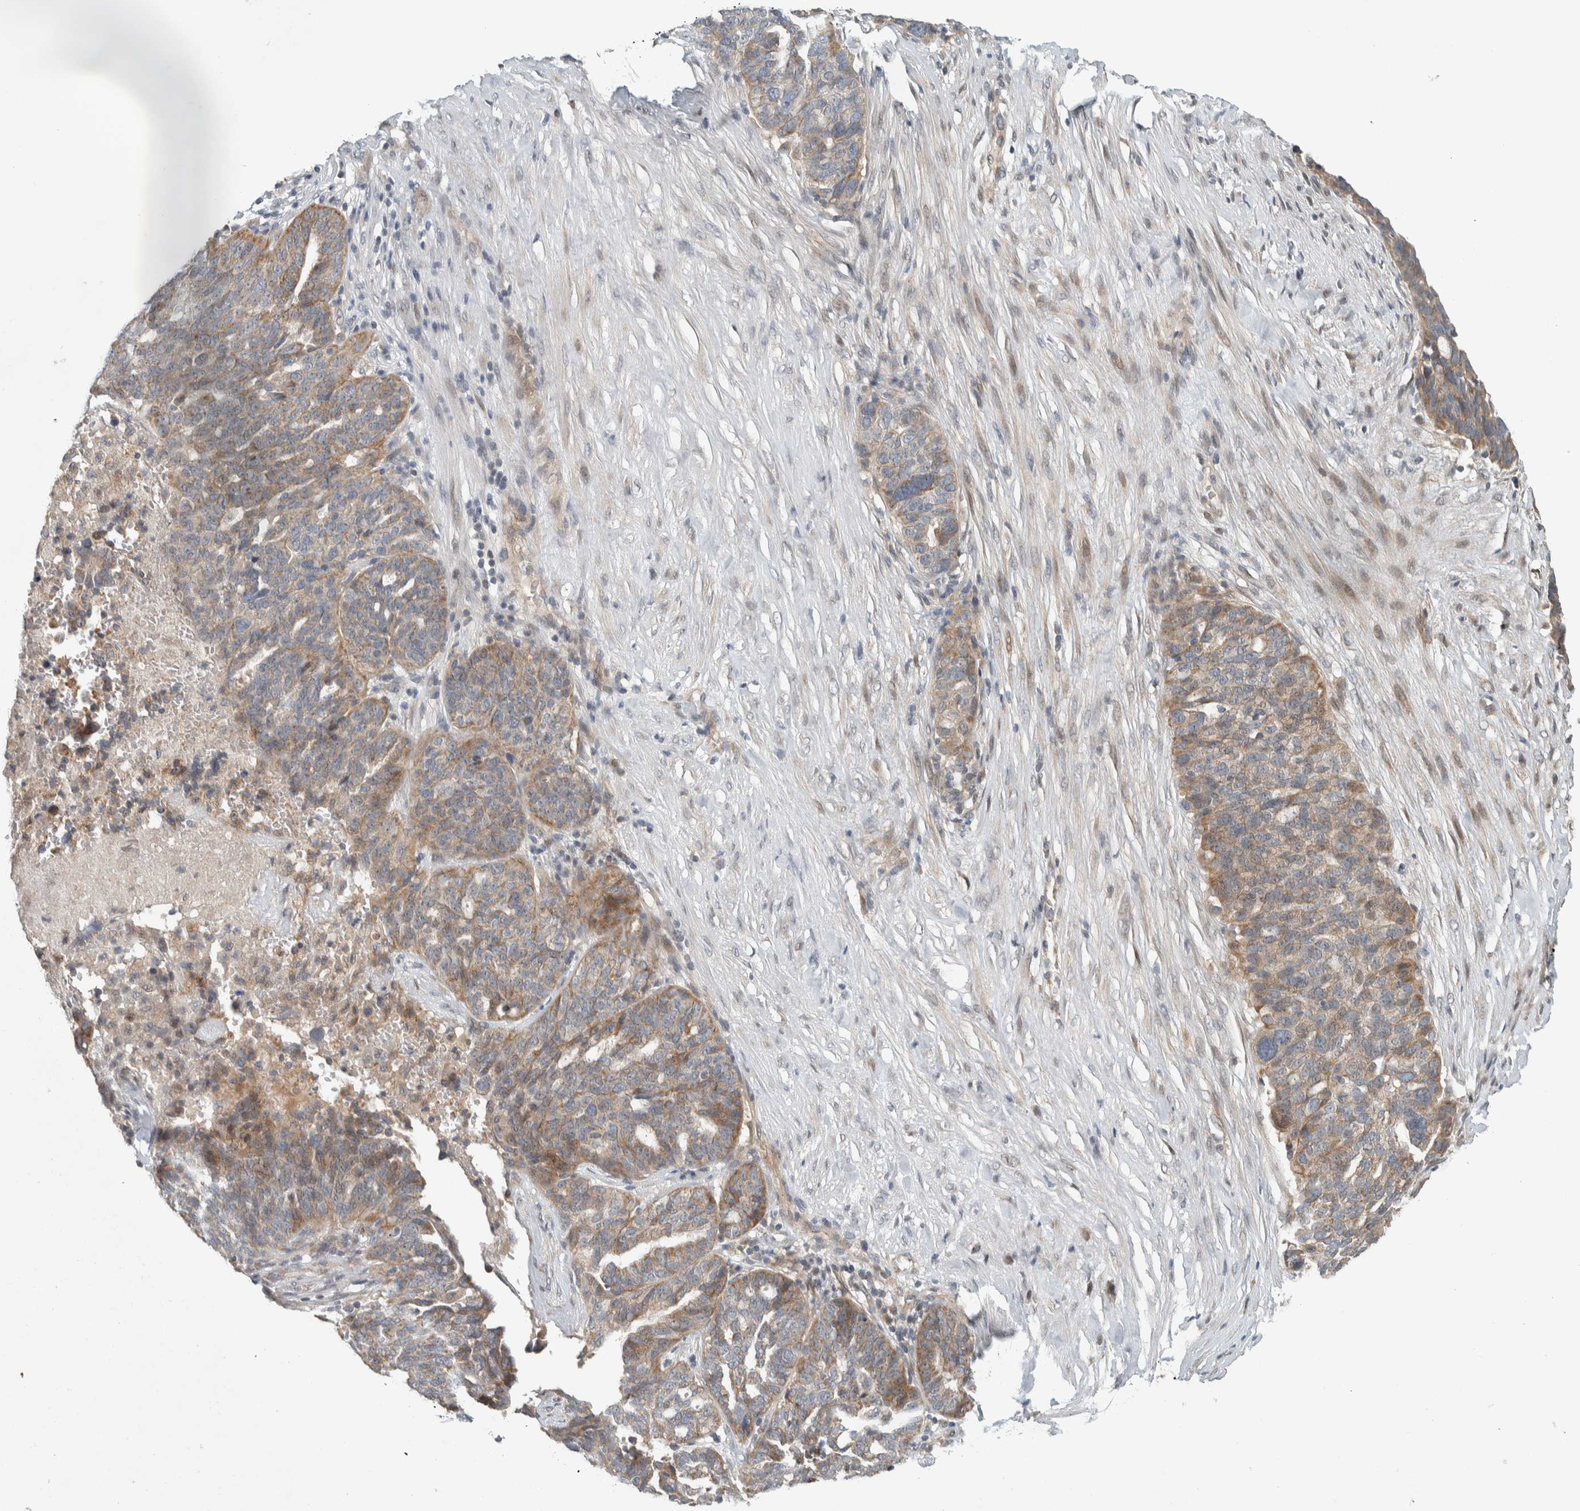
{"staining": {"intensity": "moderate", "quantity": "25%-75%", "location": "cytoplasmic/membranous"}, "tissue": "ovarian cancer", "cell_type": "Tumor cells", "image_type": "cancer", "snomed": [{"axis": "morphology", "description": "Cystadenocarcinoma, serous, NOS"}, {"axis": "topography", "description": "Ovary"}], "caption": "Human ovarian cancer stained with a brown dye exhibits moderate cytoplasmic/membranous positive positivity in about 25%-75% of tumor cells.", "gene": "NBR1", "patient": {"sex": "female", "age": 59}}